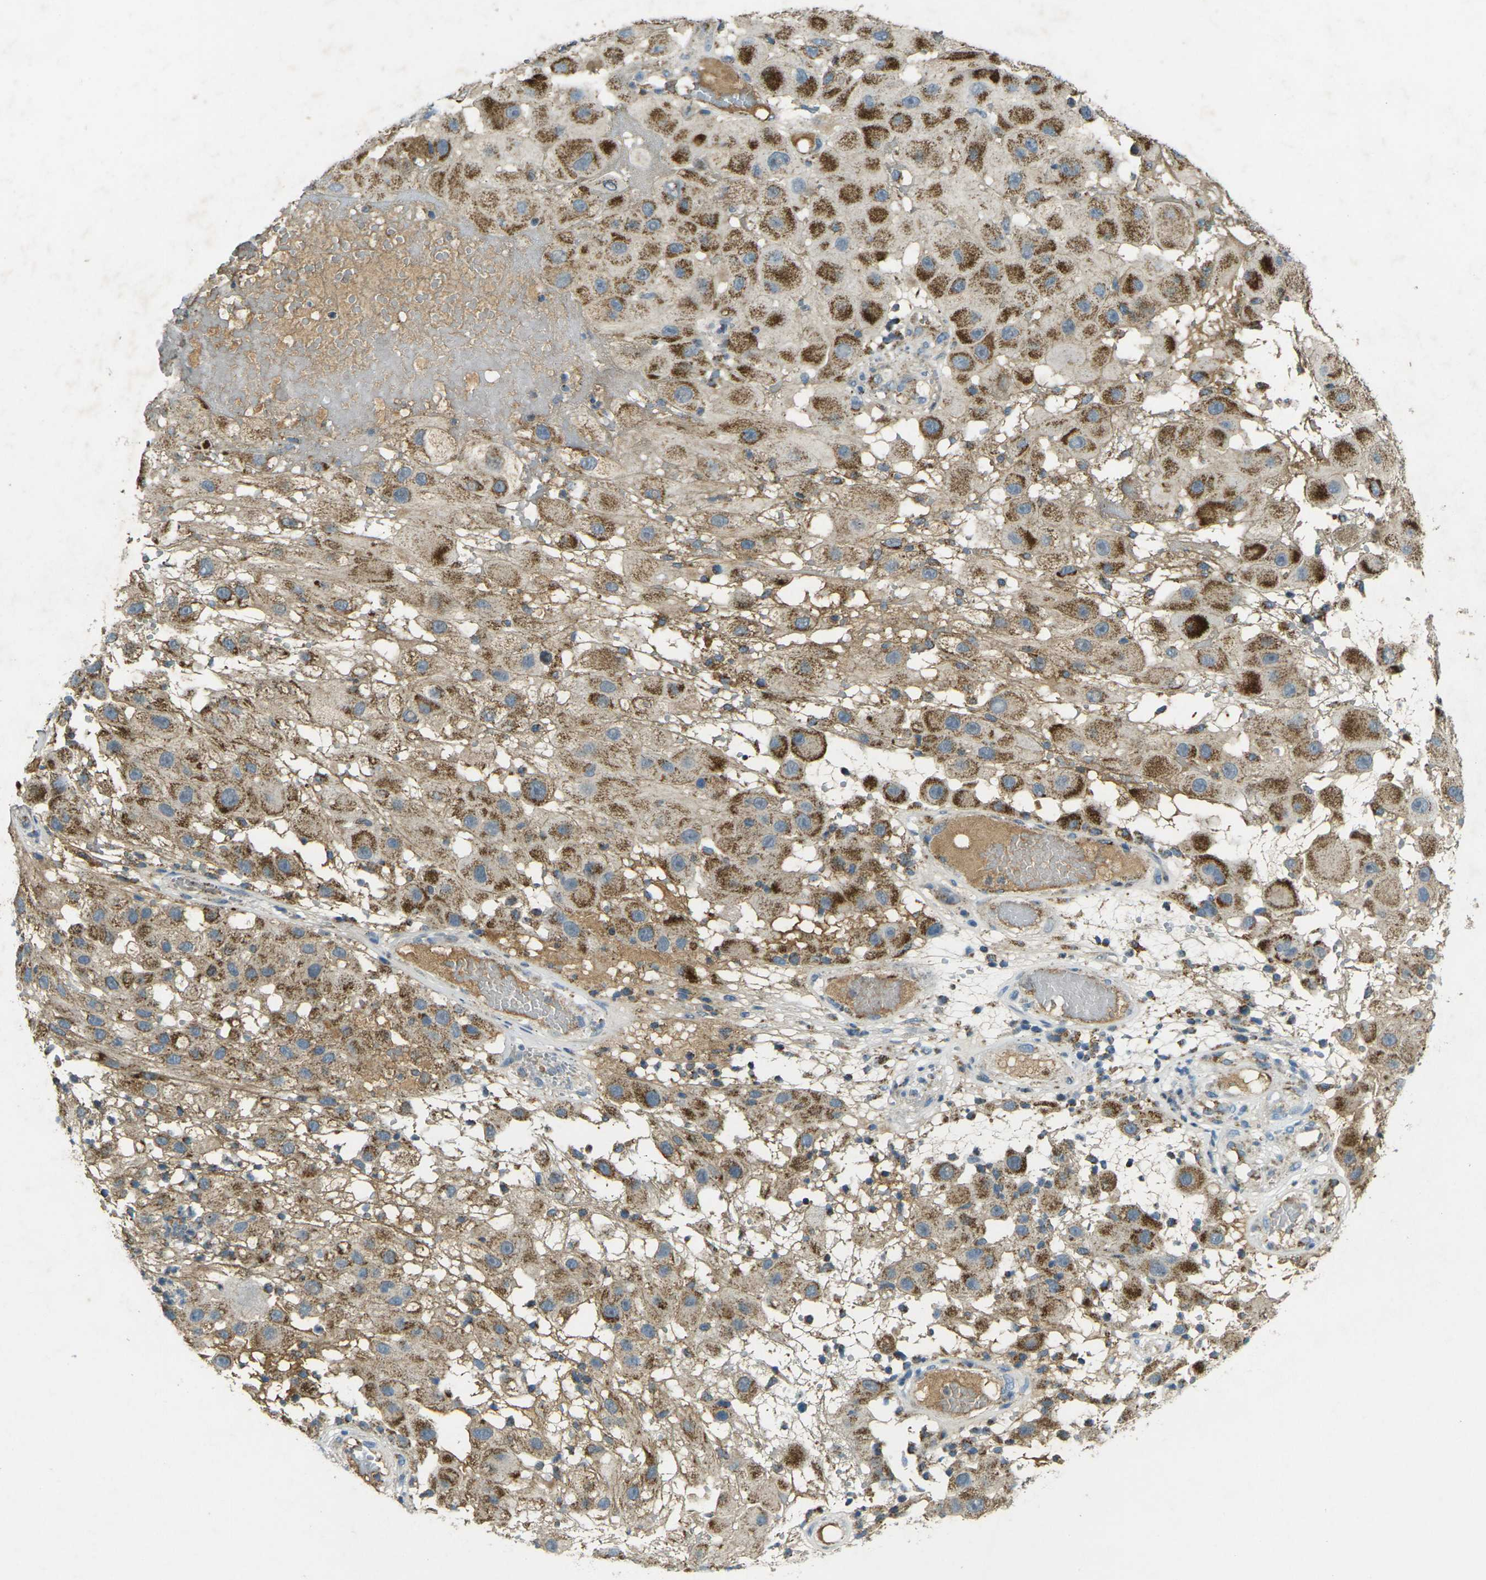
{"staining": {"intensity": "moderate", "quantity": ">75%", "location": "cytoplasmic/membranous"}, "tissue": "melanoma", "cell_type": "Tumor cells", "image_type": "cancer", "snomed": [{"axis": "morphology", "description": "Malignant melanoma, NOS"}, {"axis": "topography", "description": "Skin"}], "caption": "Brown immunohistochemical staining in human melanoma demonstrates moderate cytoplasmic/membranous positivity in approximately >75% of tumor cells. (Stains: DAB (3,3'-diaminobenzidine) in brown, nuclei in blue, Microscopy: brightfield microscopy at high magnification).", "gene": "IGF1R", "patient": {"sex": "female", "age": 81}}